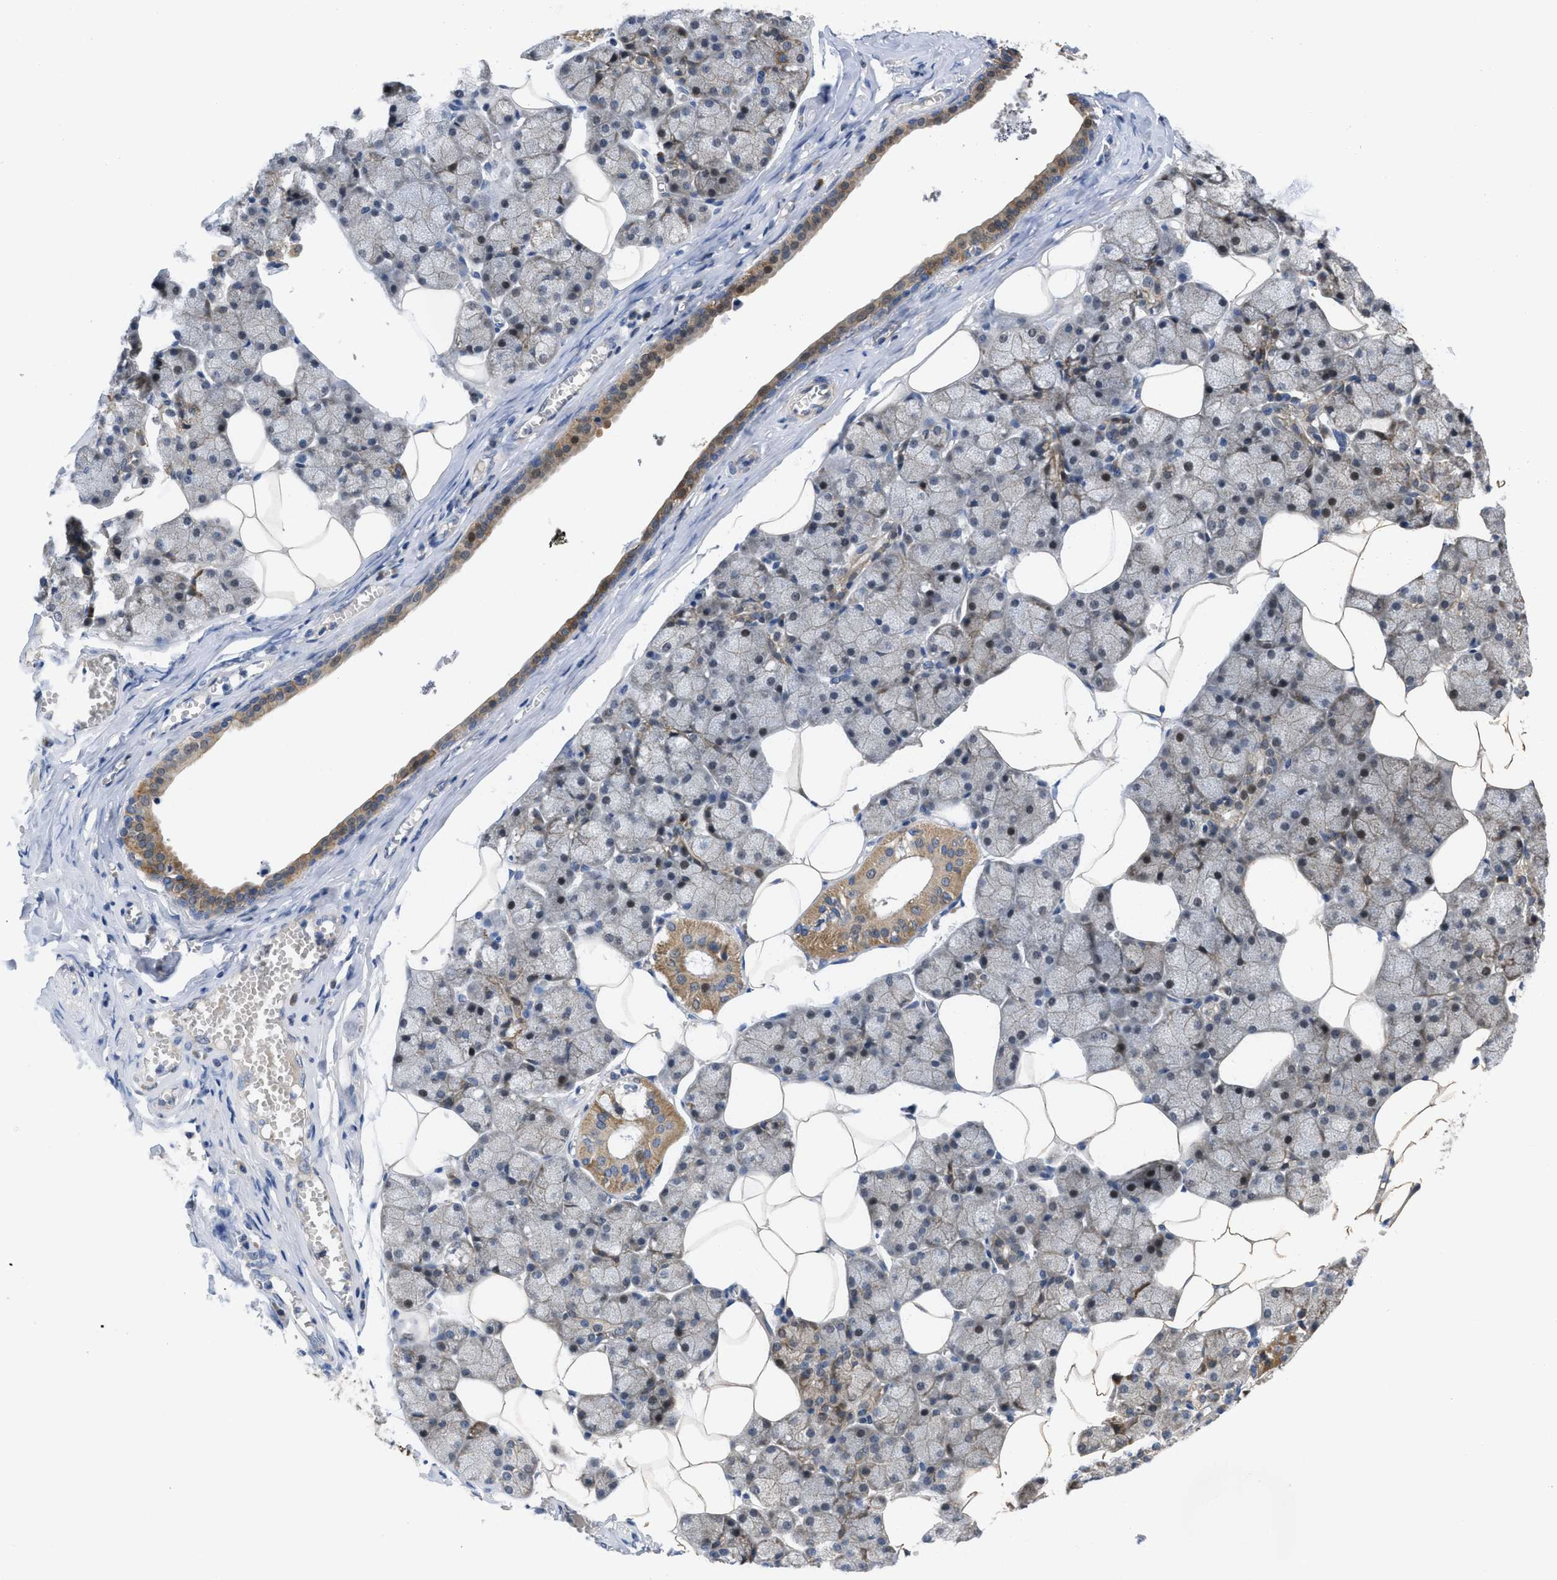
{"staining": {"intensity": "moderate", "quantity": "<25%", "location": "cytoplasmic/membranous"}, "tissue": "salivary gland", "cell_type": "Glandular cells", "image_type": "normal", "snomed": [{"axis": "morphology", "description": "Normal tissue, NOS"}, {"axis": "topography", "description": "Salivary gland"}], "caption": "There is low levels of moderate cytoplasmic/membranous expression in glandular cells of normal salivary gland, as demonstrated by immunohistochemical staining (brown color).", "gene": "CDPF1", "patient": {"sex": "male", "age": 62}}